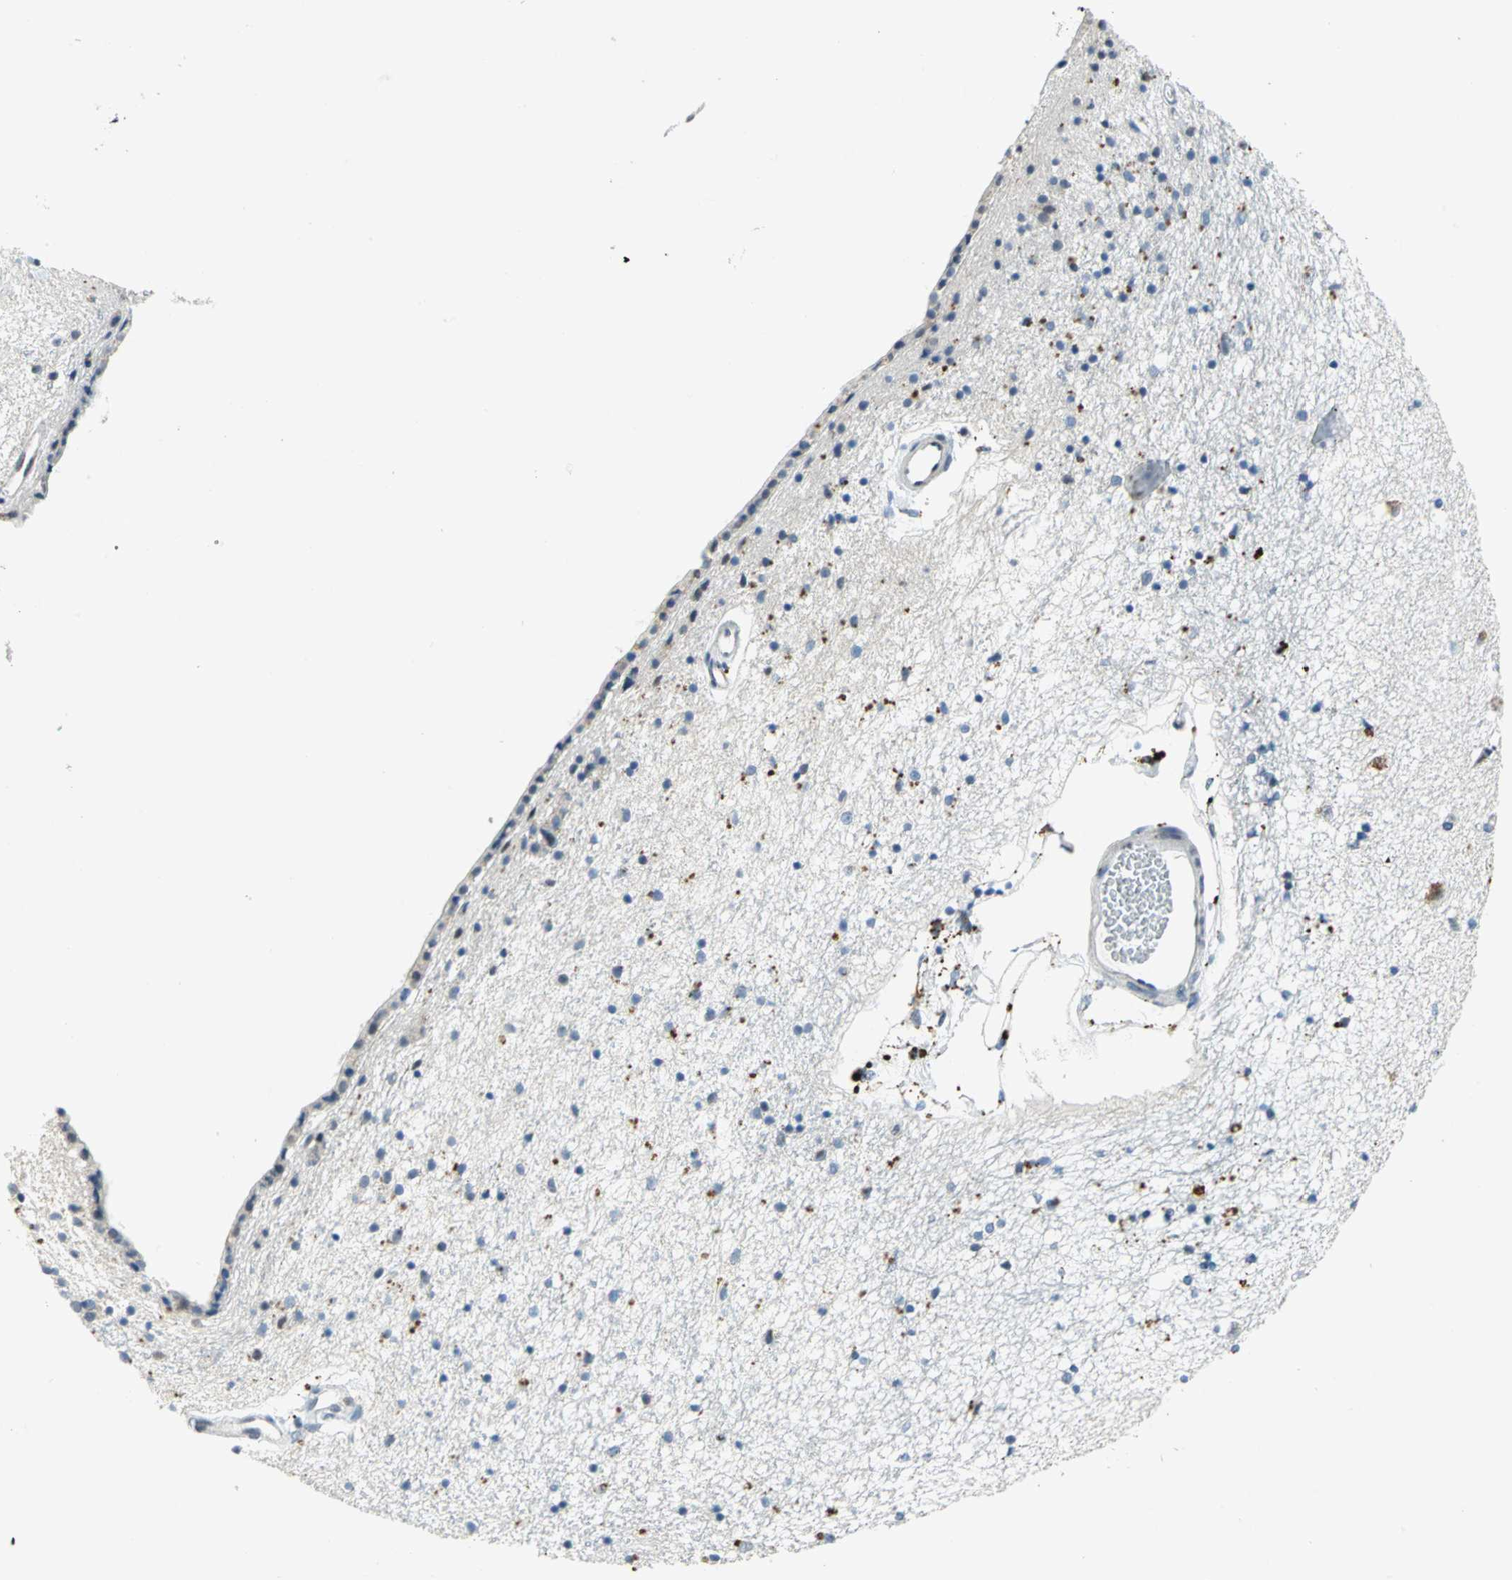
{"staining": {"intensity": "strong", "quantity": "<25%", "location": "cytoplasmic/membranous"}, "tissue": "caudate", "cell_type": "Glial cells", "image_type": "normal", "snomed": [{"axis": "morphology", "description": "Normal tissue, NOS"}, {"axis": "topography", "description": "Lateral ventricle wall"}], "caption": "This is a histology image of immunohistochemistry (IHC) staining of unremarkable caudate, which shows strong staining in the cytoplasmic/membranous of glial cells.", "gene": "RAD17", "patient": {"sex": "female", "age": 54}}